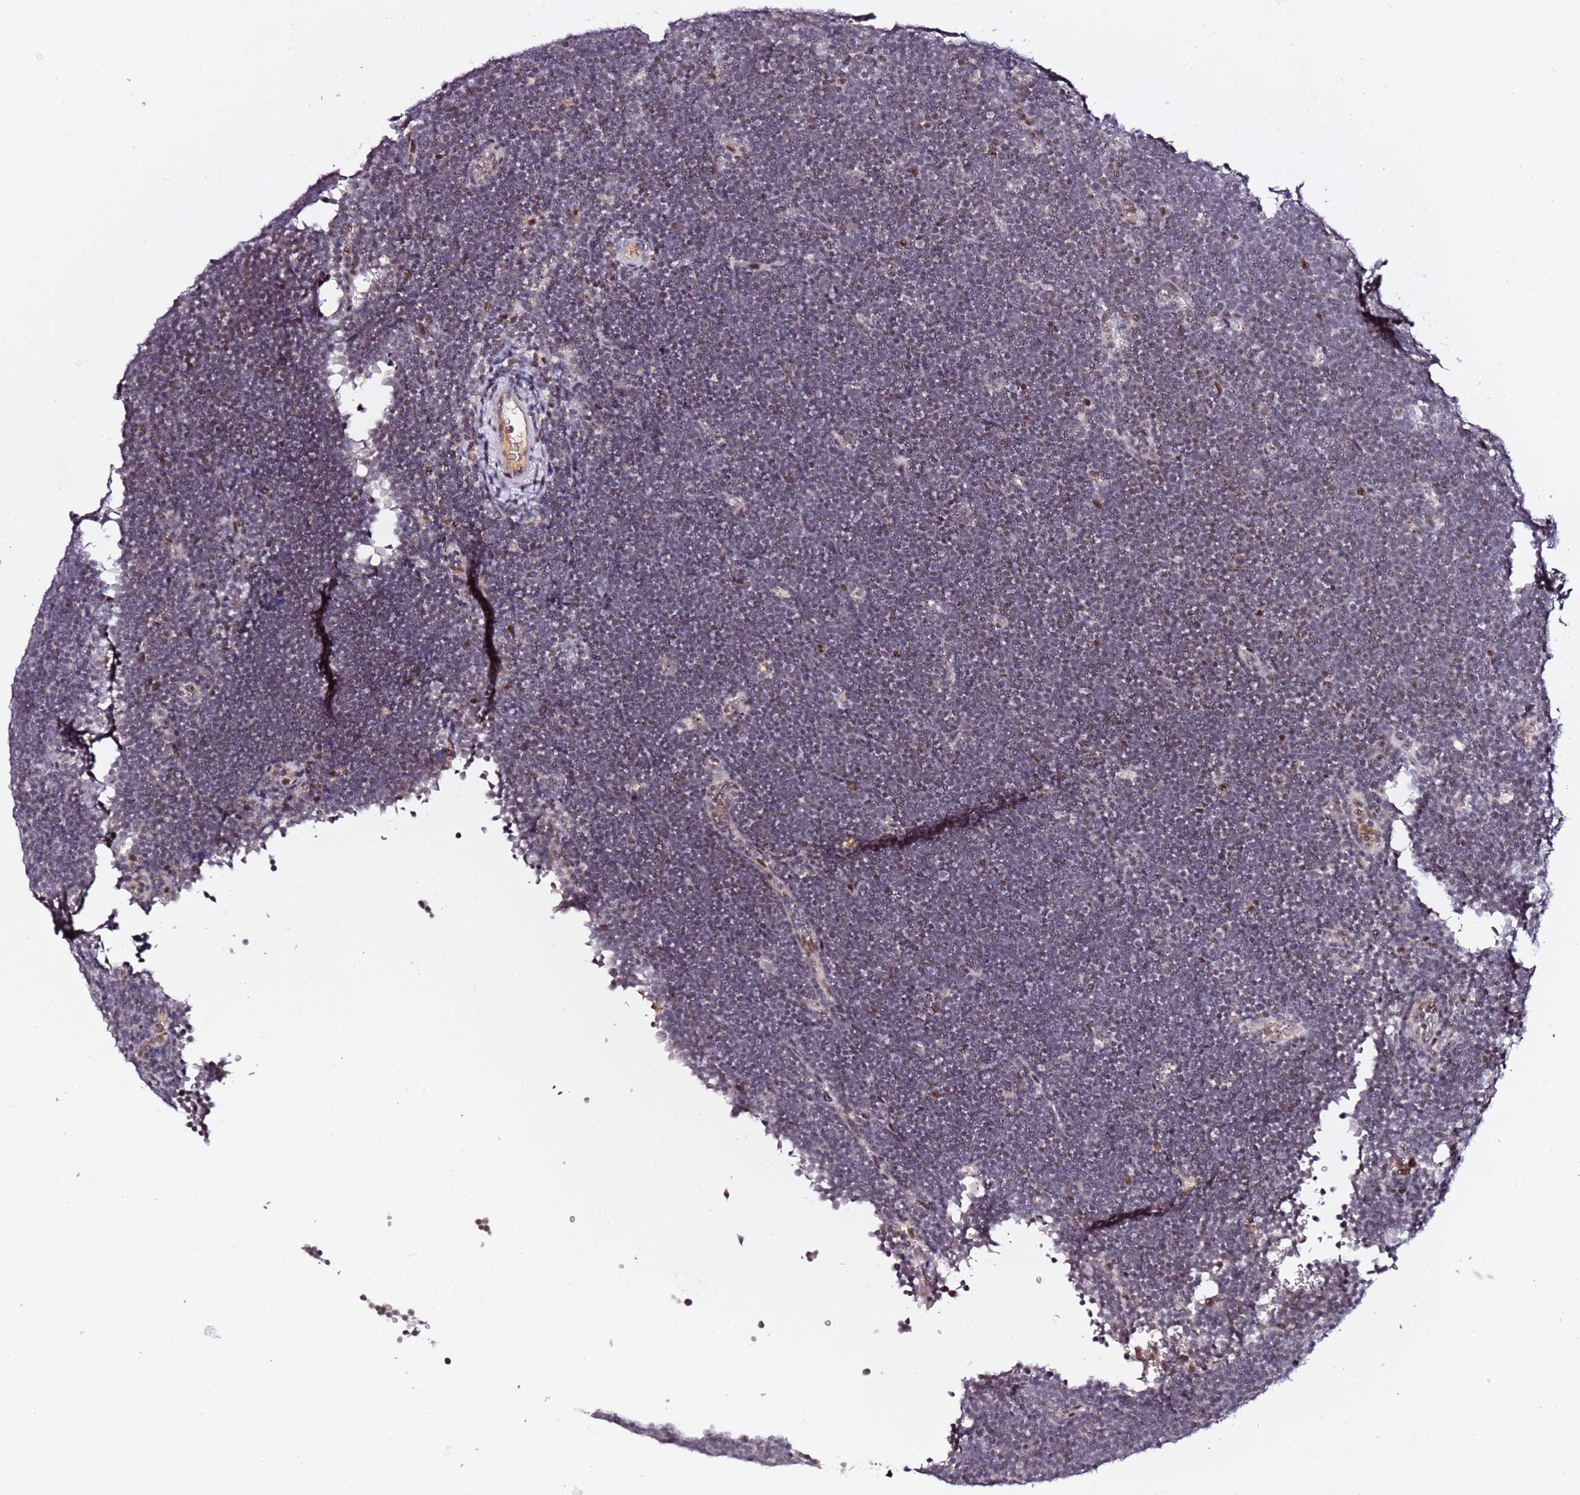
{"staining": {"intensity": "weak", "quantity": "25%-75%", "location": "nuclear"}, "tissue": "lymphoma", "cell_type": "Tumor cells", "image_type": "cancer", "snomed": [{"axis": "morphology", "description": "Malignant lymphoma, non-Hodgkin's type, High grade"}, {"axis": "topography", "description": "Lymph node"}], "caption": "Protein positivity by immunohistochemistry (IHC) displays weak nuclear expression in approximately 25%-75% of tumor cells in high-grade malignant lymphoma, non-Hodgkin's type.", "gene": "FCF1", "patient": {"sex": "male", "age": 13}}